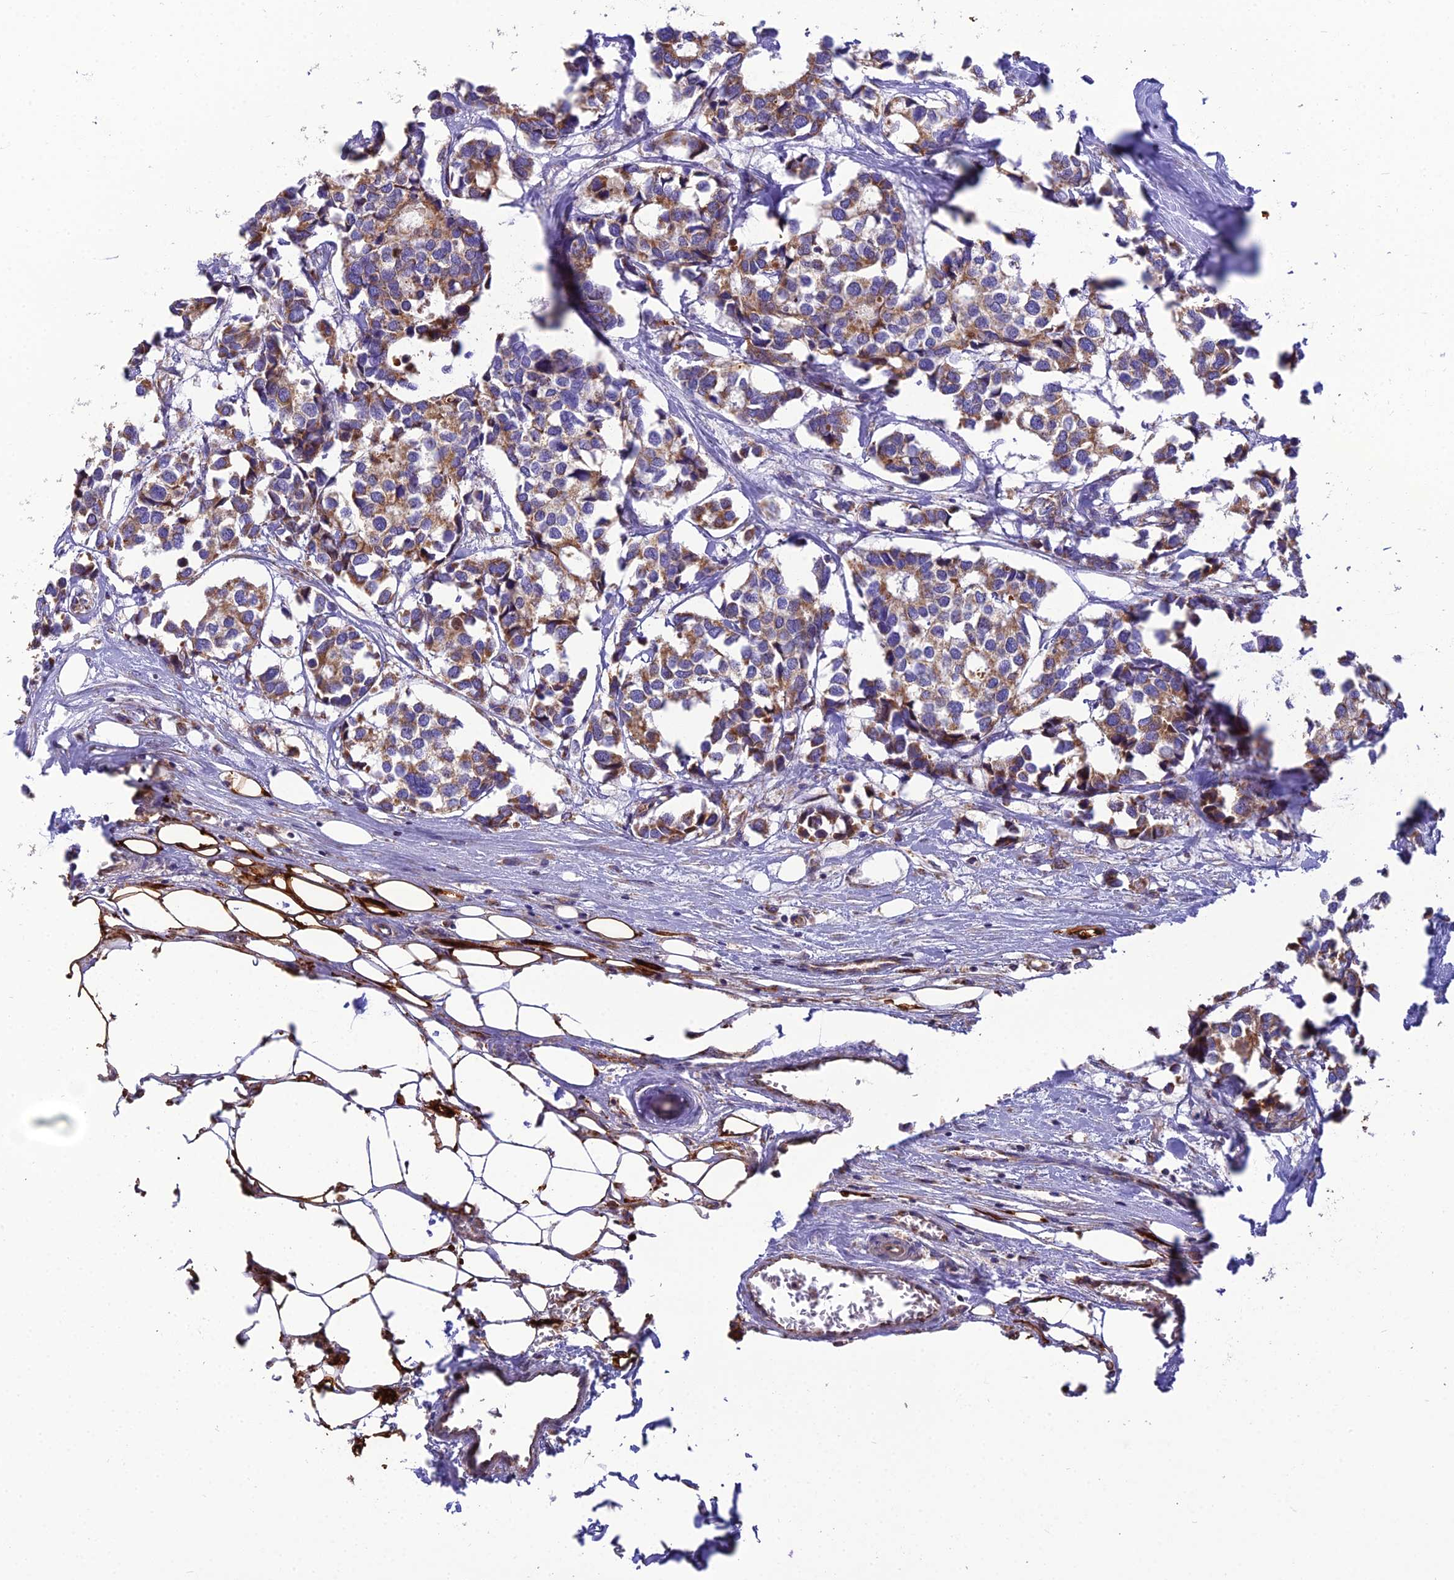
{"staining": {"intensity": "moderate", "quantity": ">75%", "location": "cytoplasmic/membranous"}, "tissue": "breast cancer", "cell_type": "Tumor cells", "image_type": "cancer", "snomed": [{"axis": "morphology", "description": "Duct carcinoma"}, {"axis": "topography", "description": "Breast"}], "caption": "This photomicrograph reveals IHC staining of human breast invasive ductal carcinoma, with medium moderate cytoplasmic/membranous staining in about >75% of tumor cells.", "gene": "GPD1", "patient": {"sex": "female", "age": 83}}